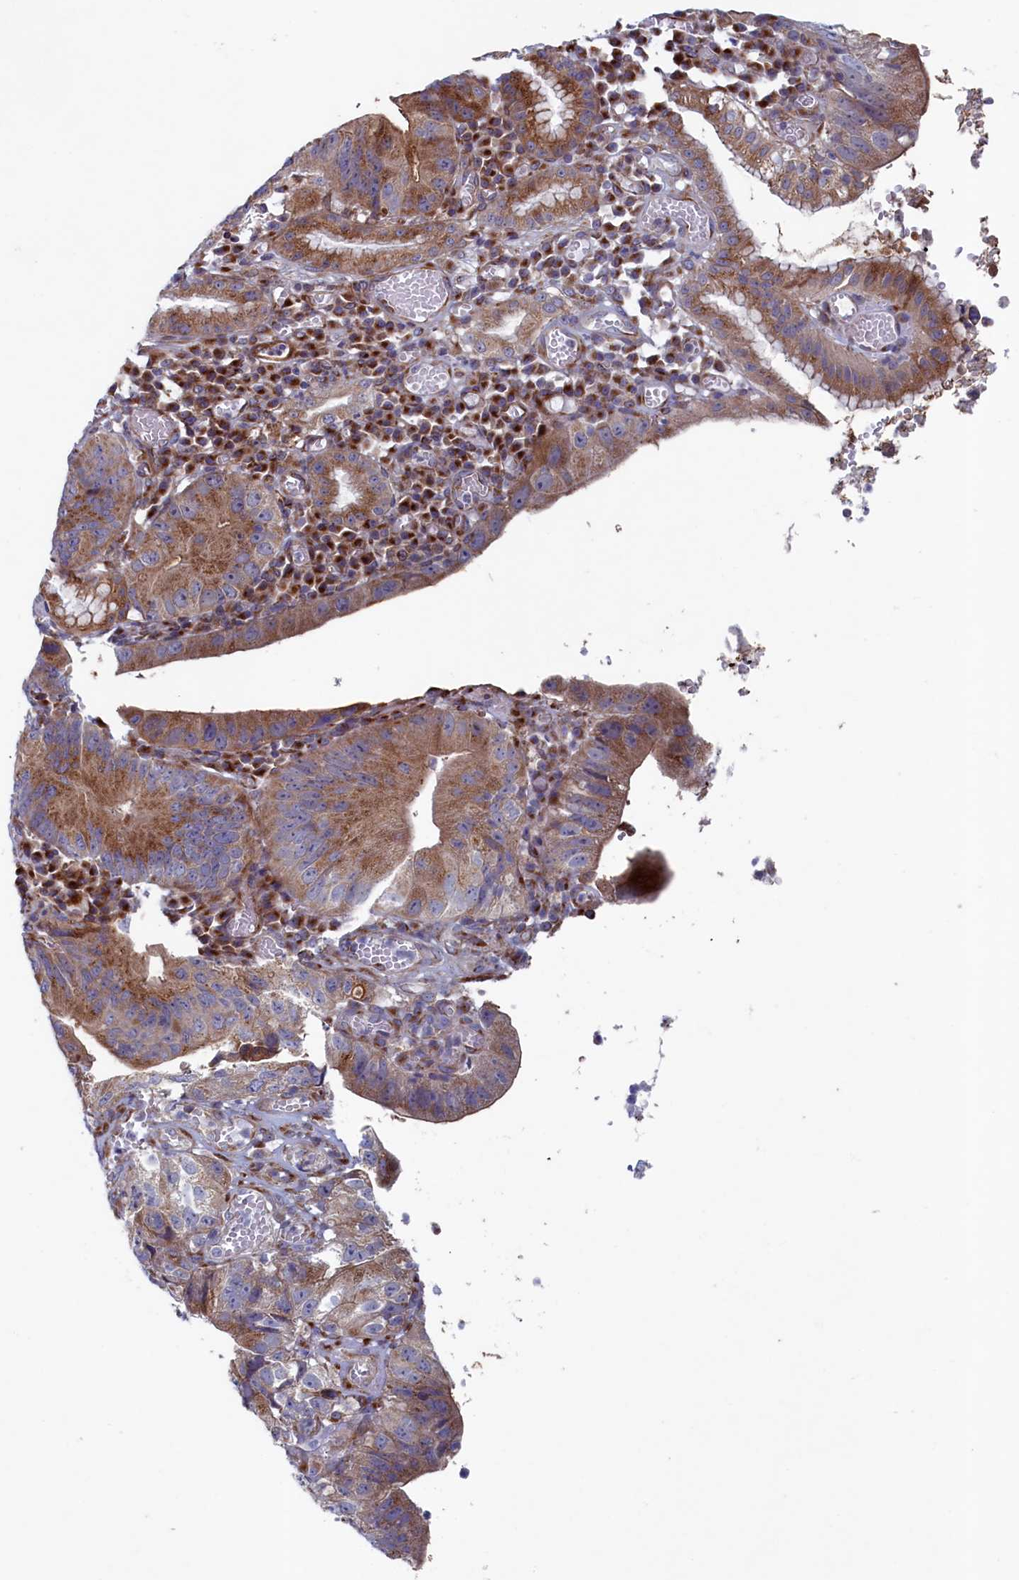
{"staining": {"intensity": "moderate", "quantity": ">75%", "location": "cytoplasmic/membranous"}, "tissue": "stomach cancer", "cell_type": "Tumor cells", "image_type": "cancer", "snomed": [{"axis": "morphology", "description": "Adenocarcinoma, NOS"}, {"axis": "topography", "description": "Stomach"}], "caption": "Immunohistochemistry (IHC) image of neoplastic tissue: stomach cancer (adenocarcinoma) stained using immunohistochemistry shows medium levels of moderate protein expression localized specifically in the cytoplasmic/membranous of tumor cells, appearing as a cytoplasmic/membranous brown color.", "gene": "MTFMT", "patient": {"sex": "male", "age": 59}}